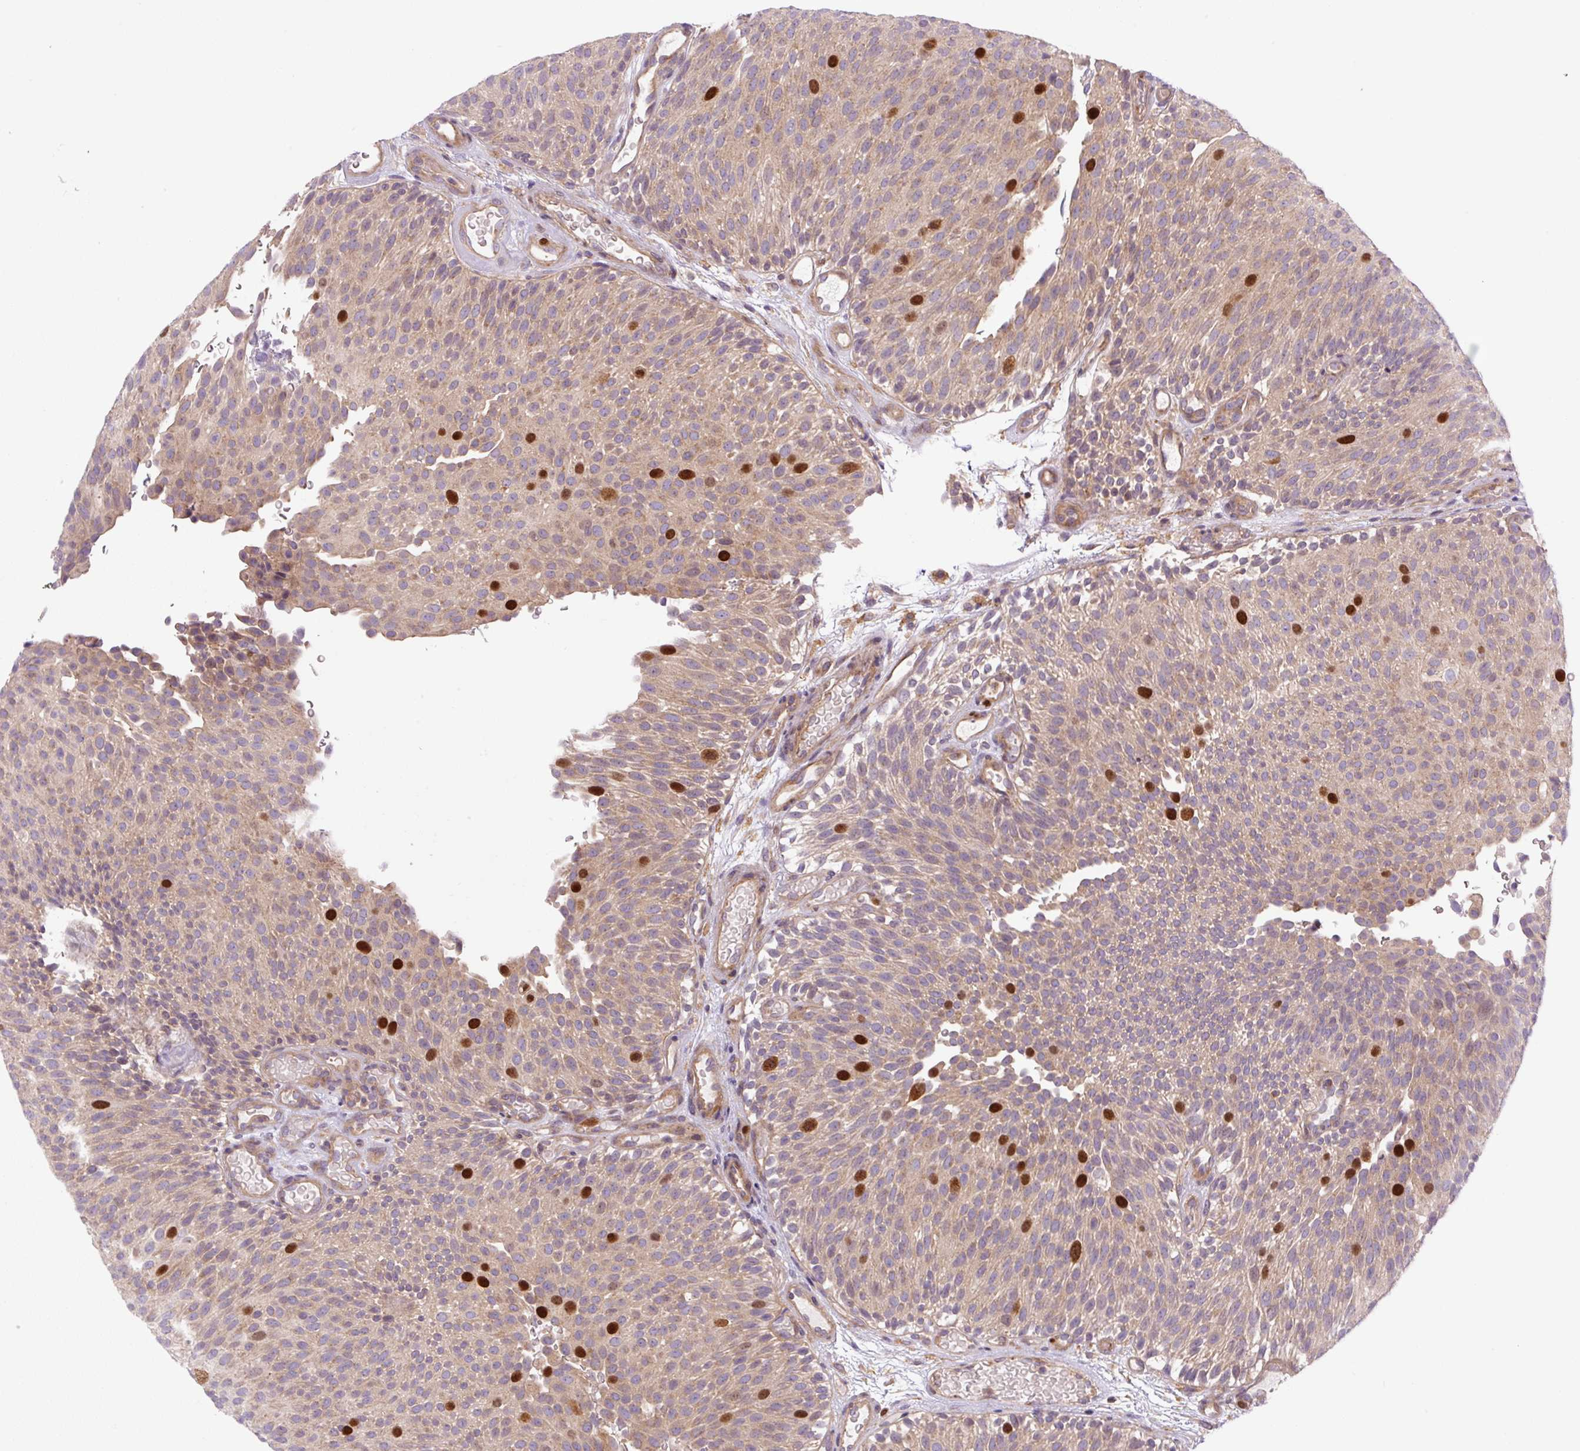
{"staining": {"intensity": "strong", "quantity": "<25%", "location": "cytoplasmic/membranous,nuclear"}, "tissue": "urothelial cancer", "cell_type": "Tumor cells", "image_type": "cancer", "snomed": [{"axis": "morphology", "description": "Urothelial carcinoma, Low grade"}, {"axis": "topography", "description": "Urinary bladder"}], "caption": "Tumor cells display medium levels of strong cytoplasmic/membranous and nuclear expression in about <25% of cells in human low-grade urothelial carcinoma.", "gene": "KIFC1", "patient": {"sex": "male", "age": 78}}